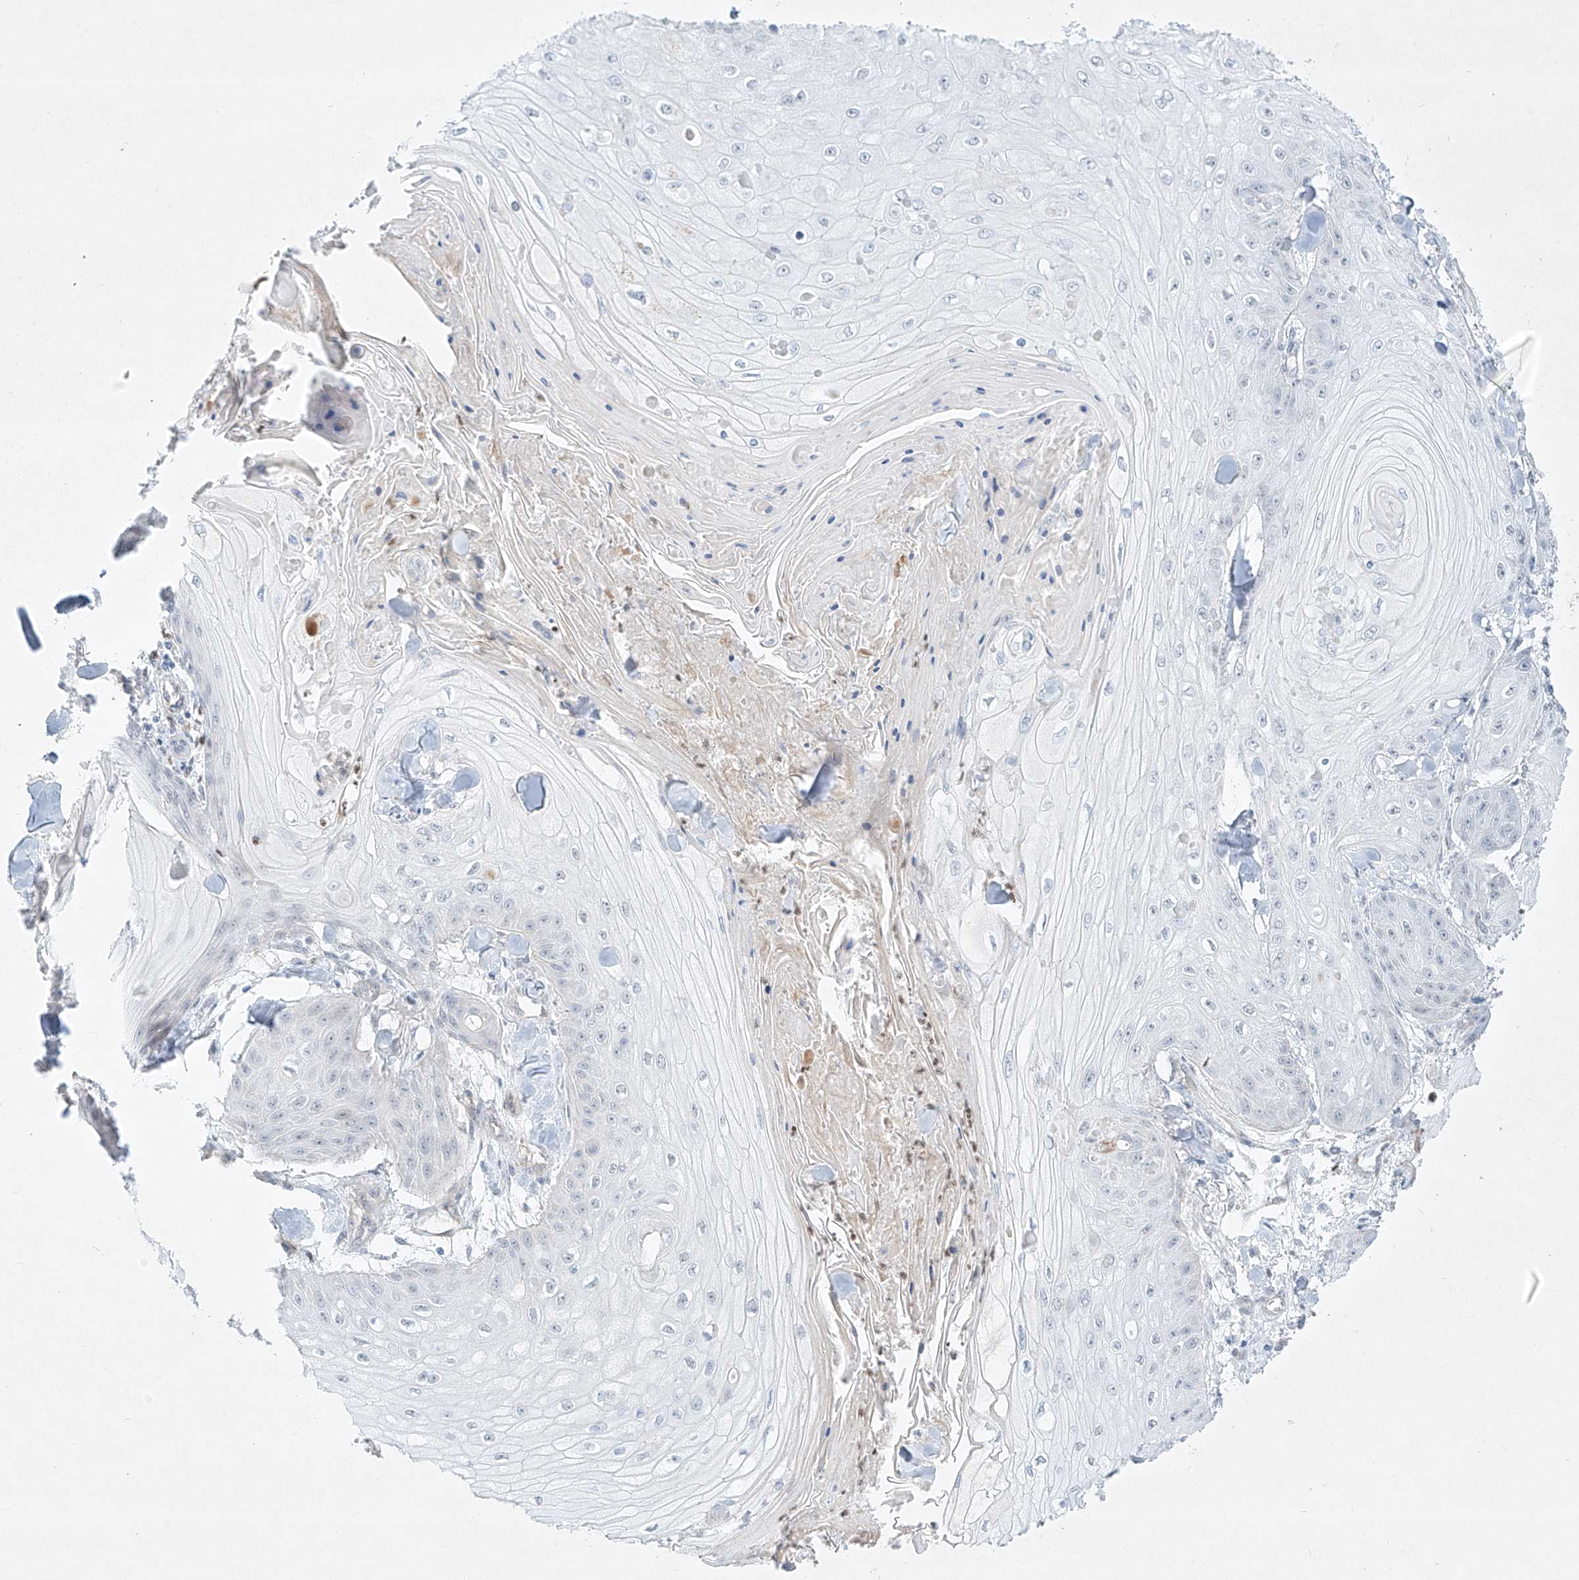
{"staining": {"intensity": "negative", "quantity": "none", "location": "none"}, "tissue": "skin cancer", "cell_type": "Tumor cells", "image_type": "cancer", "snomed": [{"axis": "morphology", "description": "Squamous cell carcinoma, NOS"}, {"axis": "topography", "description": "Skin"}], "caption": "The immunohistochemistry (IHC) micrograph has no significant staining in tumor cells of skin cancer (squamous cell carcinoma) tissue.", "gene": "REEP2", "patient": {"sex": "male", "age": 74}}